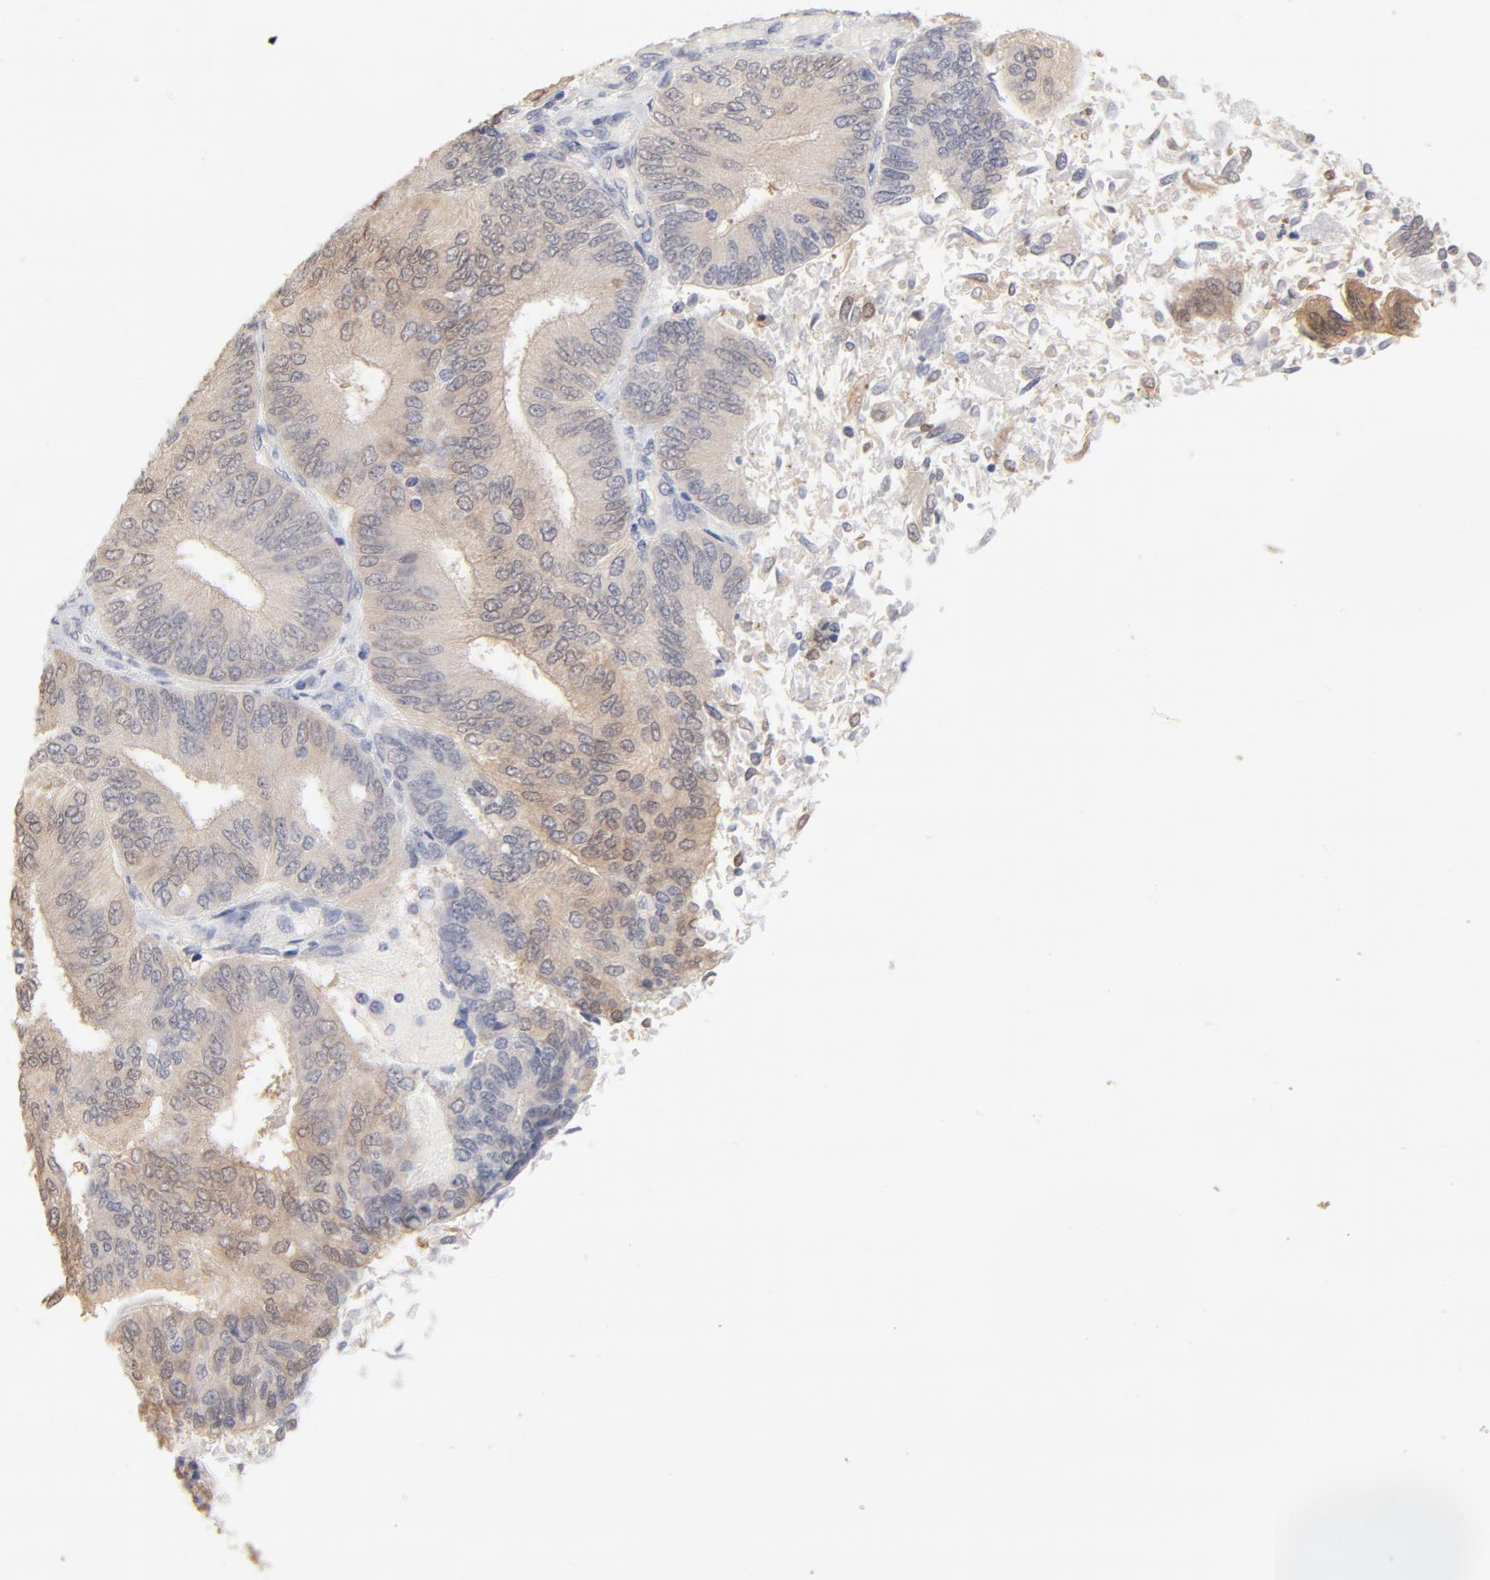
{"staining": {"intensity": "moderate", "quantity": ">75%", "location": "cytoplasmic/membranous"}, "tissue": "endometrial cancer", "cell_type": "Tumor cells", "image_type": "cancer", "snomed": [{"axis": "morphology", "description": "Adenocarcinoma, NOS"}, {"axis": "topography", "description": "Endometrium"}], "caption": "A medium amount of moderate cytoplasmic/membranous staining is appreciated in about >75% of tumor cells in endometrial cancer tissue. (Brightfield microscopy of DAB IHC at high magnification).", "gene": "MIF", "patient": {"sex": "female", "age": 55}}